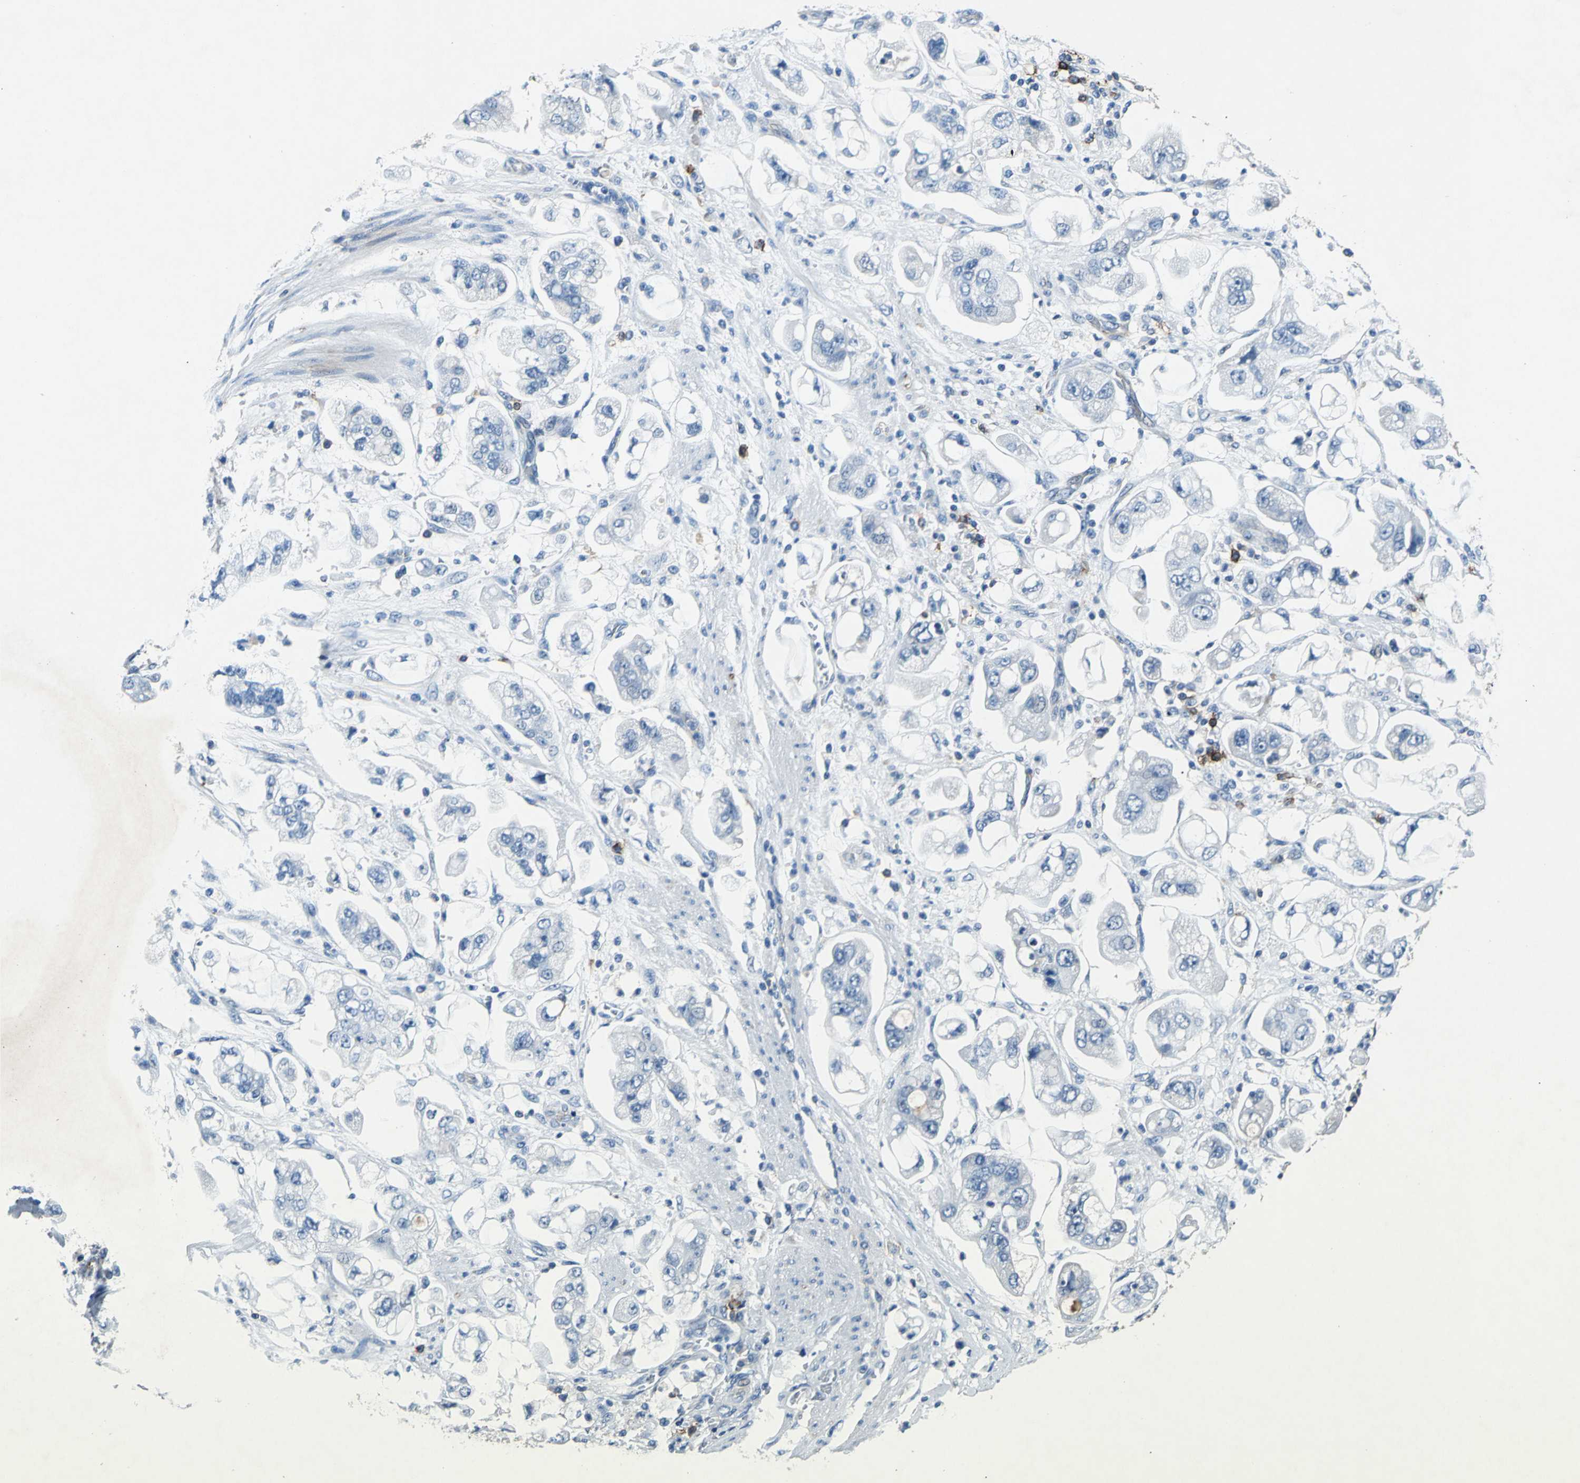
{"staining": {"intensity": "negative", "quantity": "none", "location": "none"}, "tissue": "stomach cancer", "cell_type": "Tumor cells", "image_type": "cancer", "snomed": [{"axis": "morphology", "description": "Adenocarcinoma, NOS"}, {"axis": "topography", "description": "Stomach"}], "caption": "Immunohistochemical staining of adenocarcinoma (stomach) displays no significant expression in tumor cells.", "gene": "RPS13", "patient": {"sex": "male", "age": 62}}